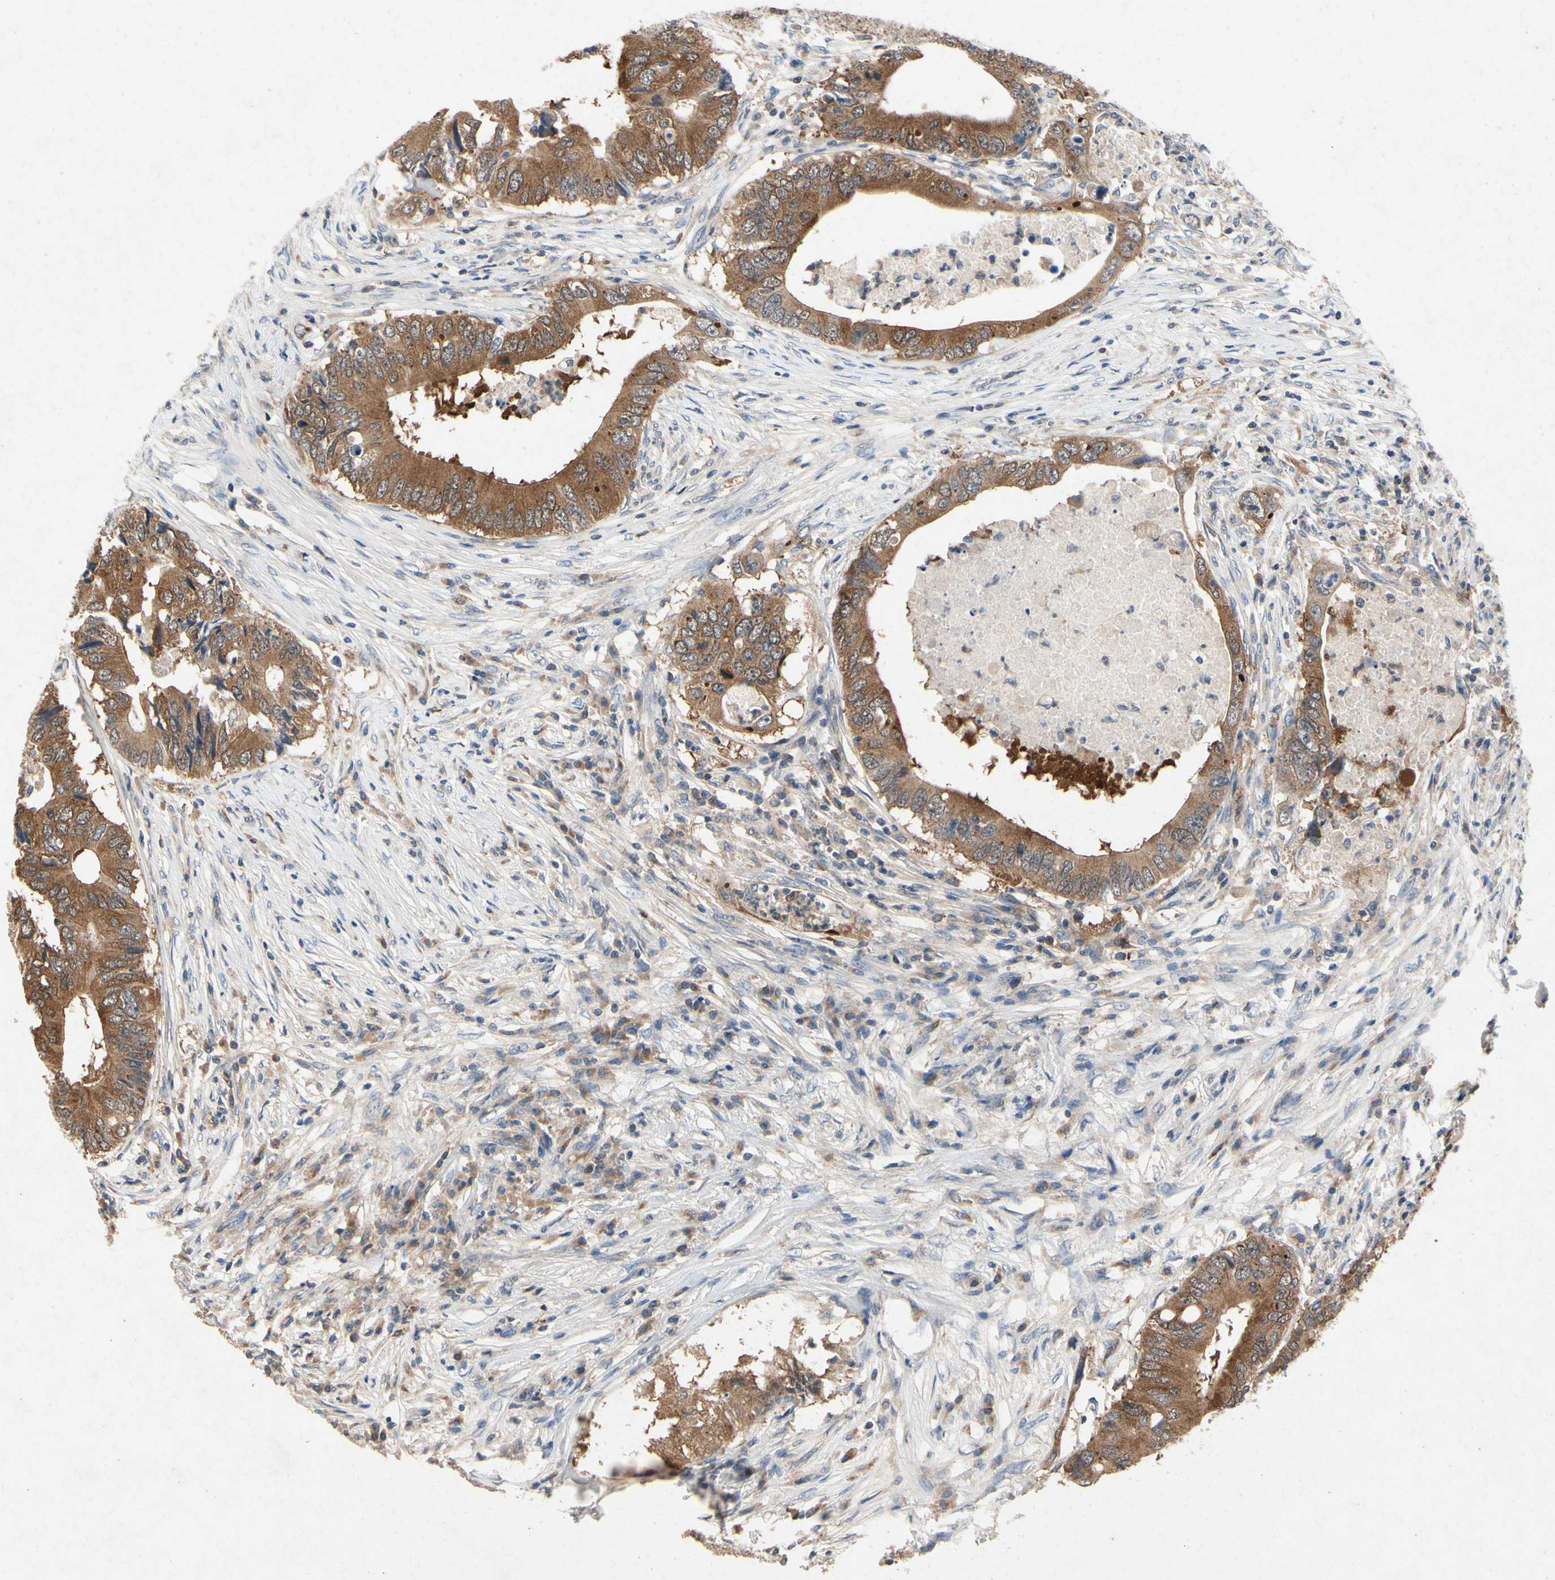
{"staining": {"intensity": "moderate", "quantity": ">75%", "location": "cytoplasmic/membranous"}, "tissue": "colorectal cancer", "cell_type": "Tumor cells", "image_type": "cancer", "snomed": [{"axis": "morphology", "description": "Adenocarcinoma, NOS"}, {"axis": "topography", "description": "Colon"}], "caption": "Immunohistochemistry (IHC) (DAB) staining of human colorectal cancer (adenocarcinoma) displays moderate cytoplasmic/membranous protein staining in about >75% of tumor cells. The staining was performed using DAB, with brown indicating positive protein expression. Nuclei are stained blue with hematoxylin.", "gene": "RPS6KA1", "patient": {"sex": "male", "age": 71}}